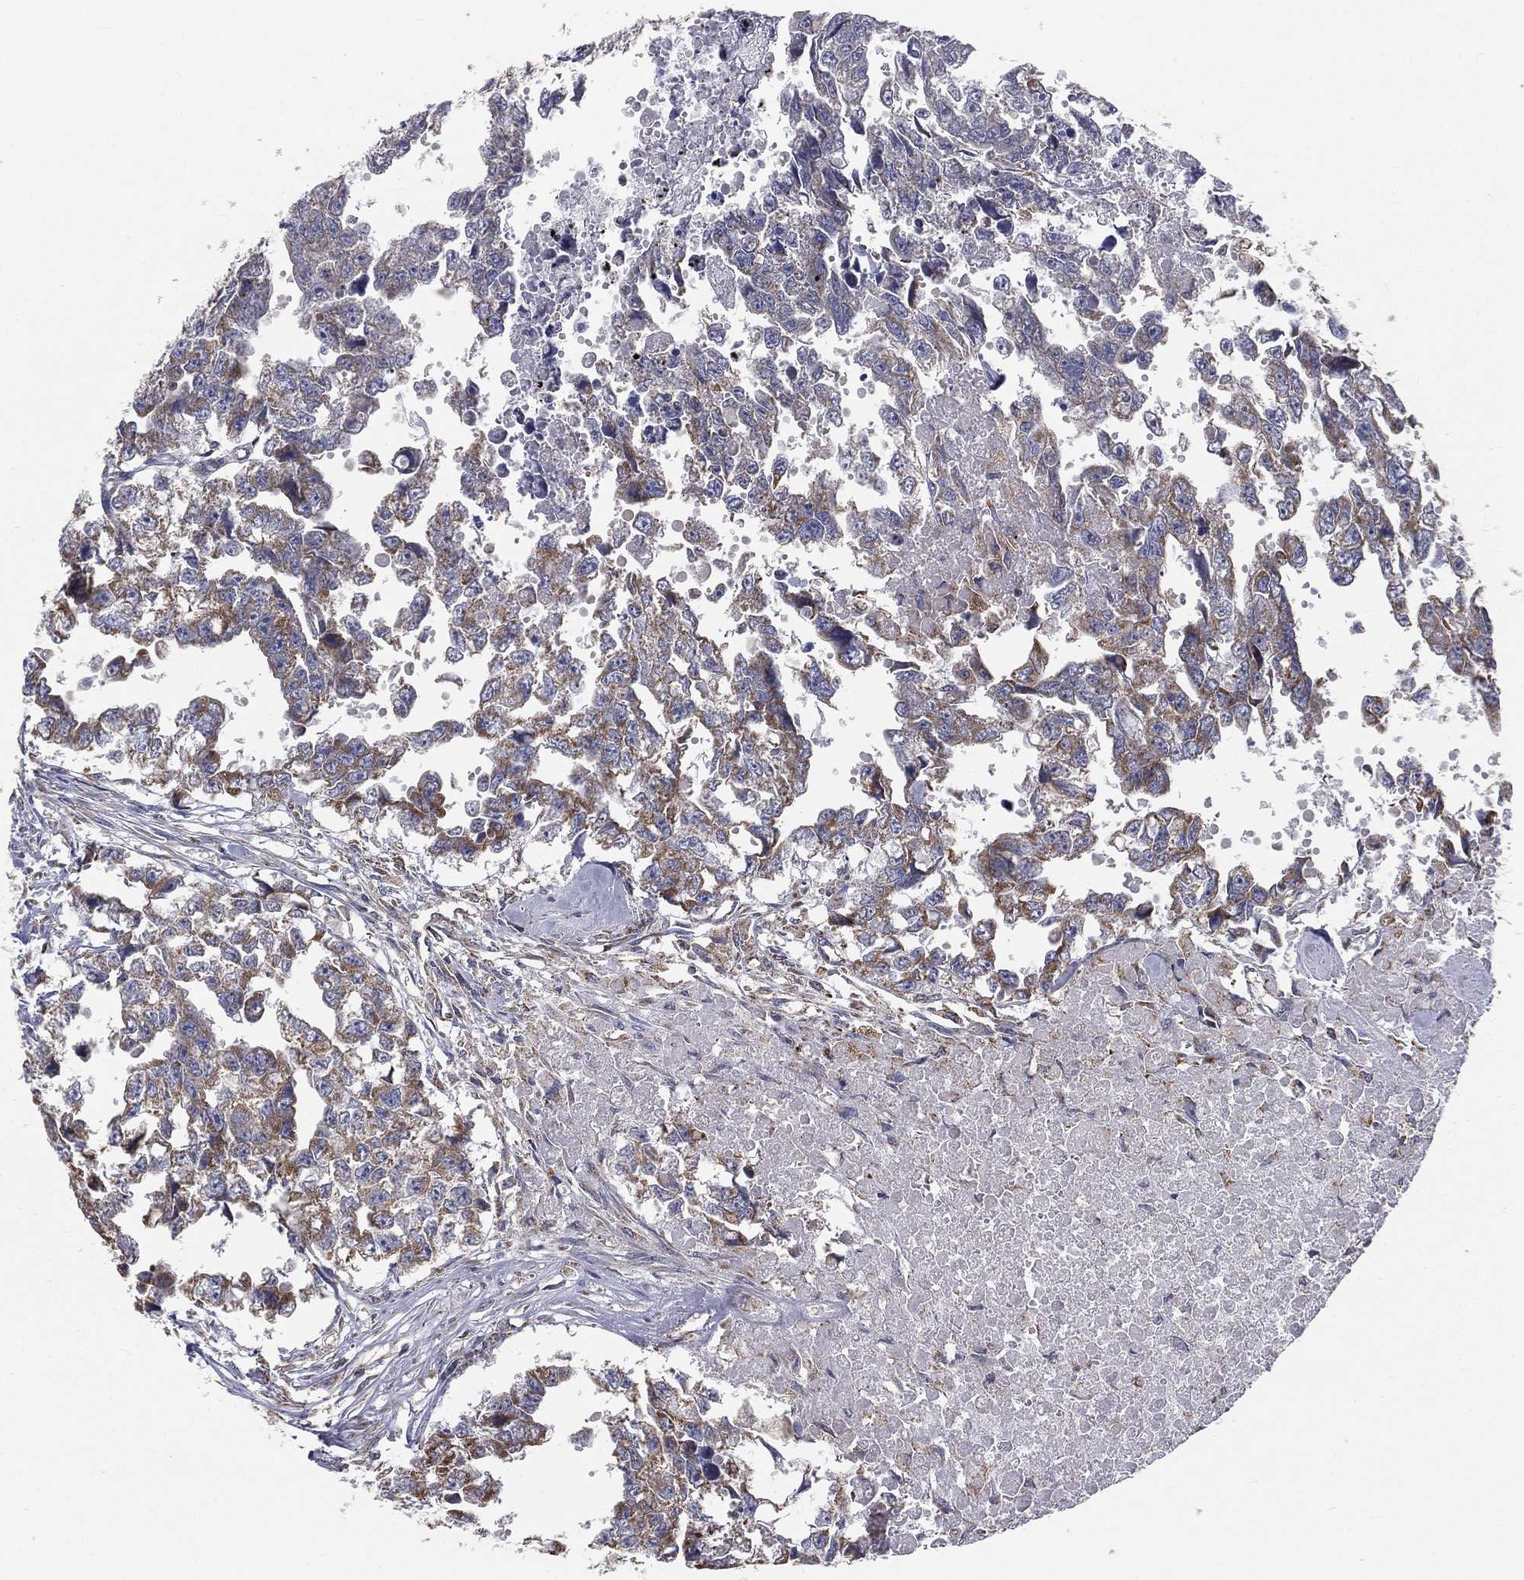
{"staining": {"intensity": "moderate", "quantity": "<25%", "location": "cytoplasmic/membranous"}, "tissue": "testis cancer", "cell_type": "Tumor cells", "image_type": "cancer", "snomed": [{"axis": "morphology", "description": "Carcinoma, Embryonal, NOS"}, {"axis": "morphology", "description": "Teratoma, malignant, NOS"}, {"axis": "topography", "description": "Testis"}], "caption": "Immunohistochemistry (IHC) staining of testis cancer, which displays low levels of moderate cytoplasmic/membranous staining in about <25% of tumor cells indicating moderate cytoplasmic/membranous protein expression. The staining was performed using DAB (3,3'-diaminobenzidine) (brown) for protein detection and nuclei were counterstained in hematoxylin (blue).", "gene": "HADH", "patient": {"sex": "male", "age": 44}}